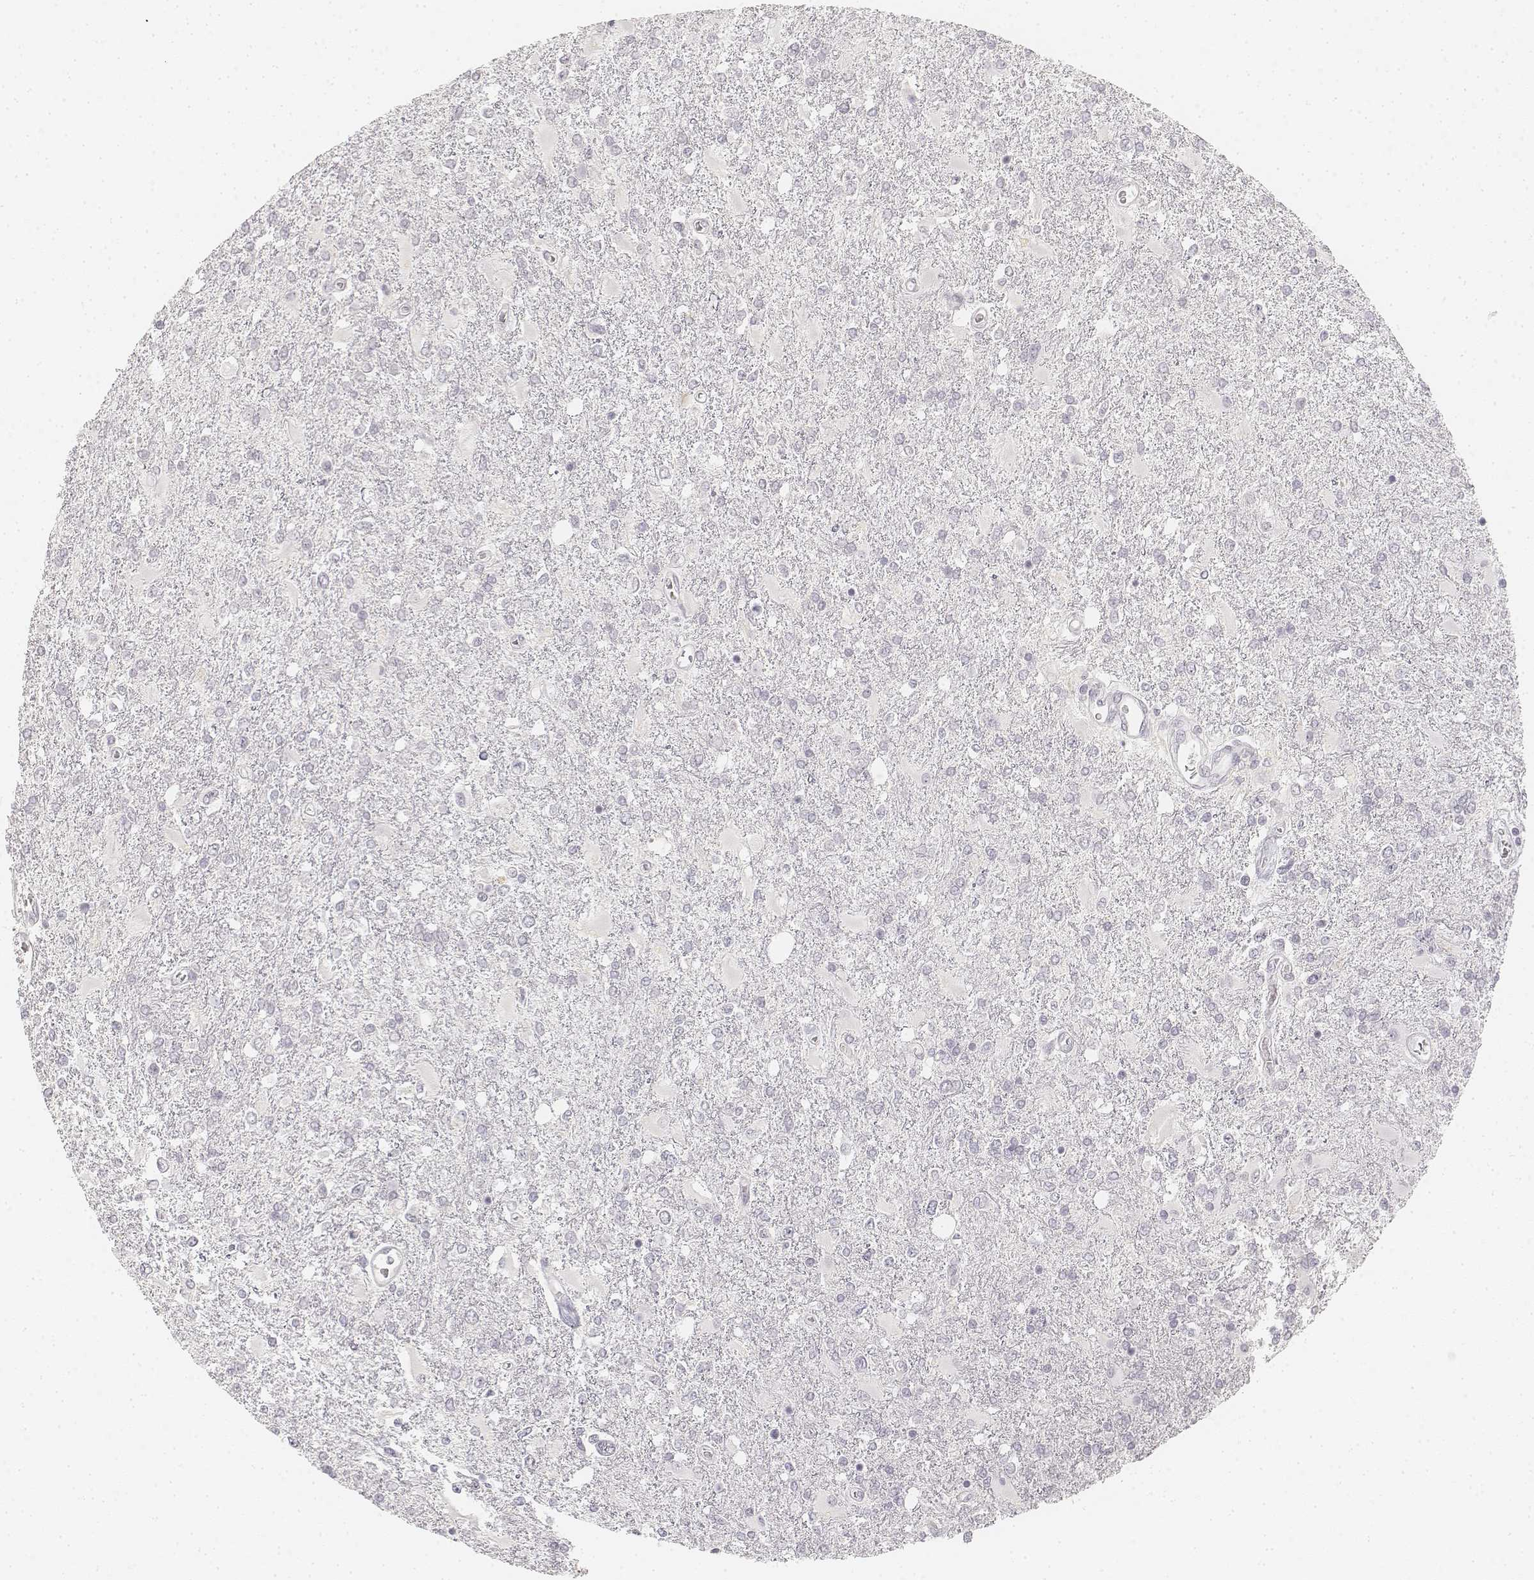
{"staining": {"intensity": "negative", "quantity": "none", "location": "none"}, "tissue": "glioma", "cell_type": "Tumor cells", "image_type": "cancer", "snomed": [{"axis": "morphology", "description": "Glioma, malignant, High grade"}, {"axis": "topography", "description": "Cerebral cortex"}], "caption": "Immunohistochemistry image of glioma stained for a protein (brown), which reveals no staining in tumor cells.", "gene": "DSG4", "patient": {"sex": "male", "age": 79}}